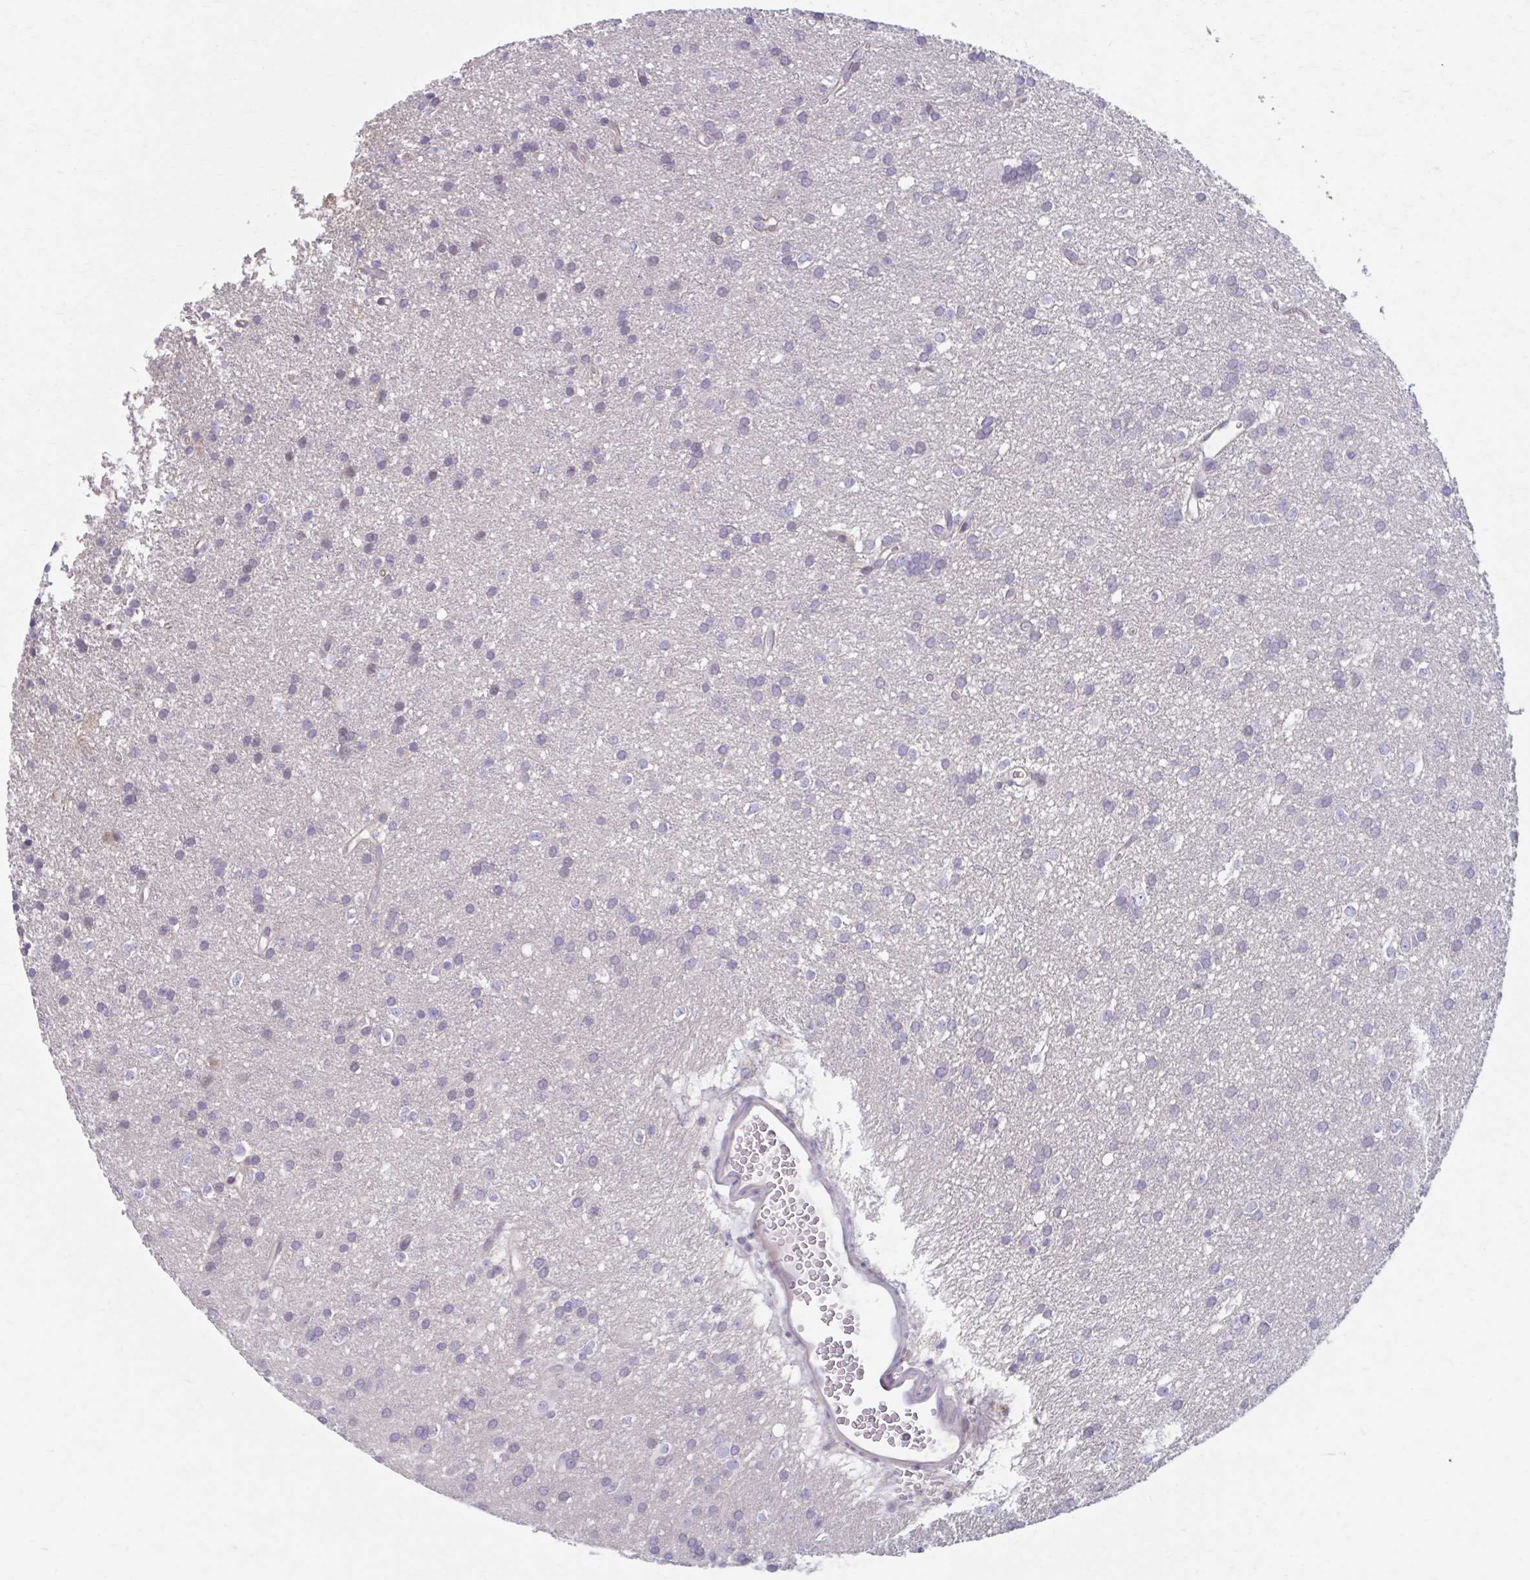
{"staining": {"intensity": "weak", "quantity": "<25%", "location": "nuclear"}, "tissue": "glioma", "cell_type": "Tumor cells", "image_type": "cancer", "snomed": [{"axis": "morphology", "description": "Glioma, malignant, Low grade"}, {"axis": "topography", "description": "Brain"}], "caption": "High magnification brightfield microscopy of glioma stained with DAB (3,3'-diaminobenzidine) (brown) and counterstained with hematoxylin (blue): tumor cells show no significant expression.", "gene": "CHST3", "patient": {"sex": "female", "age": 33}}